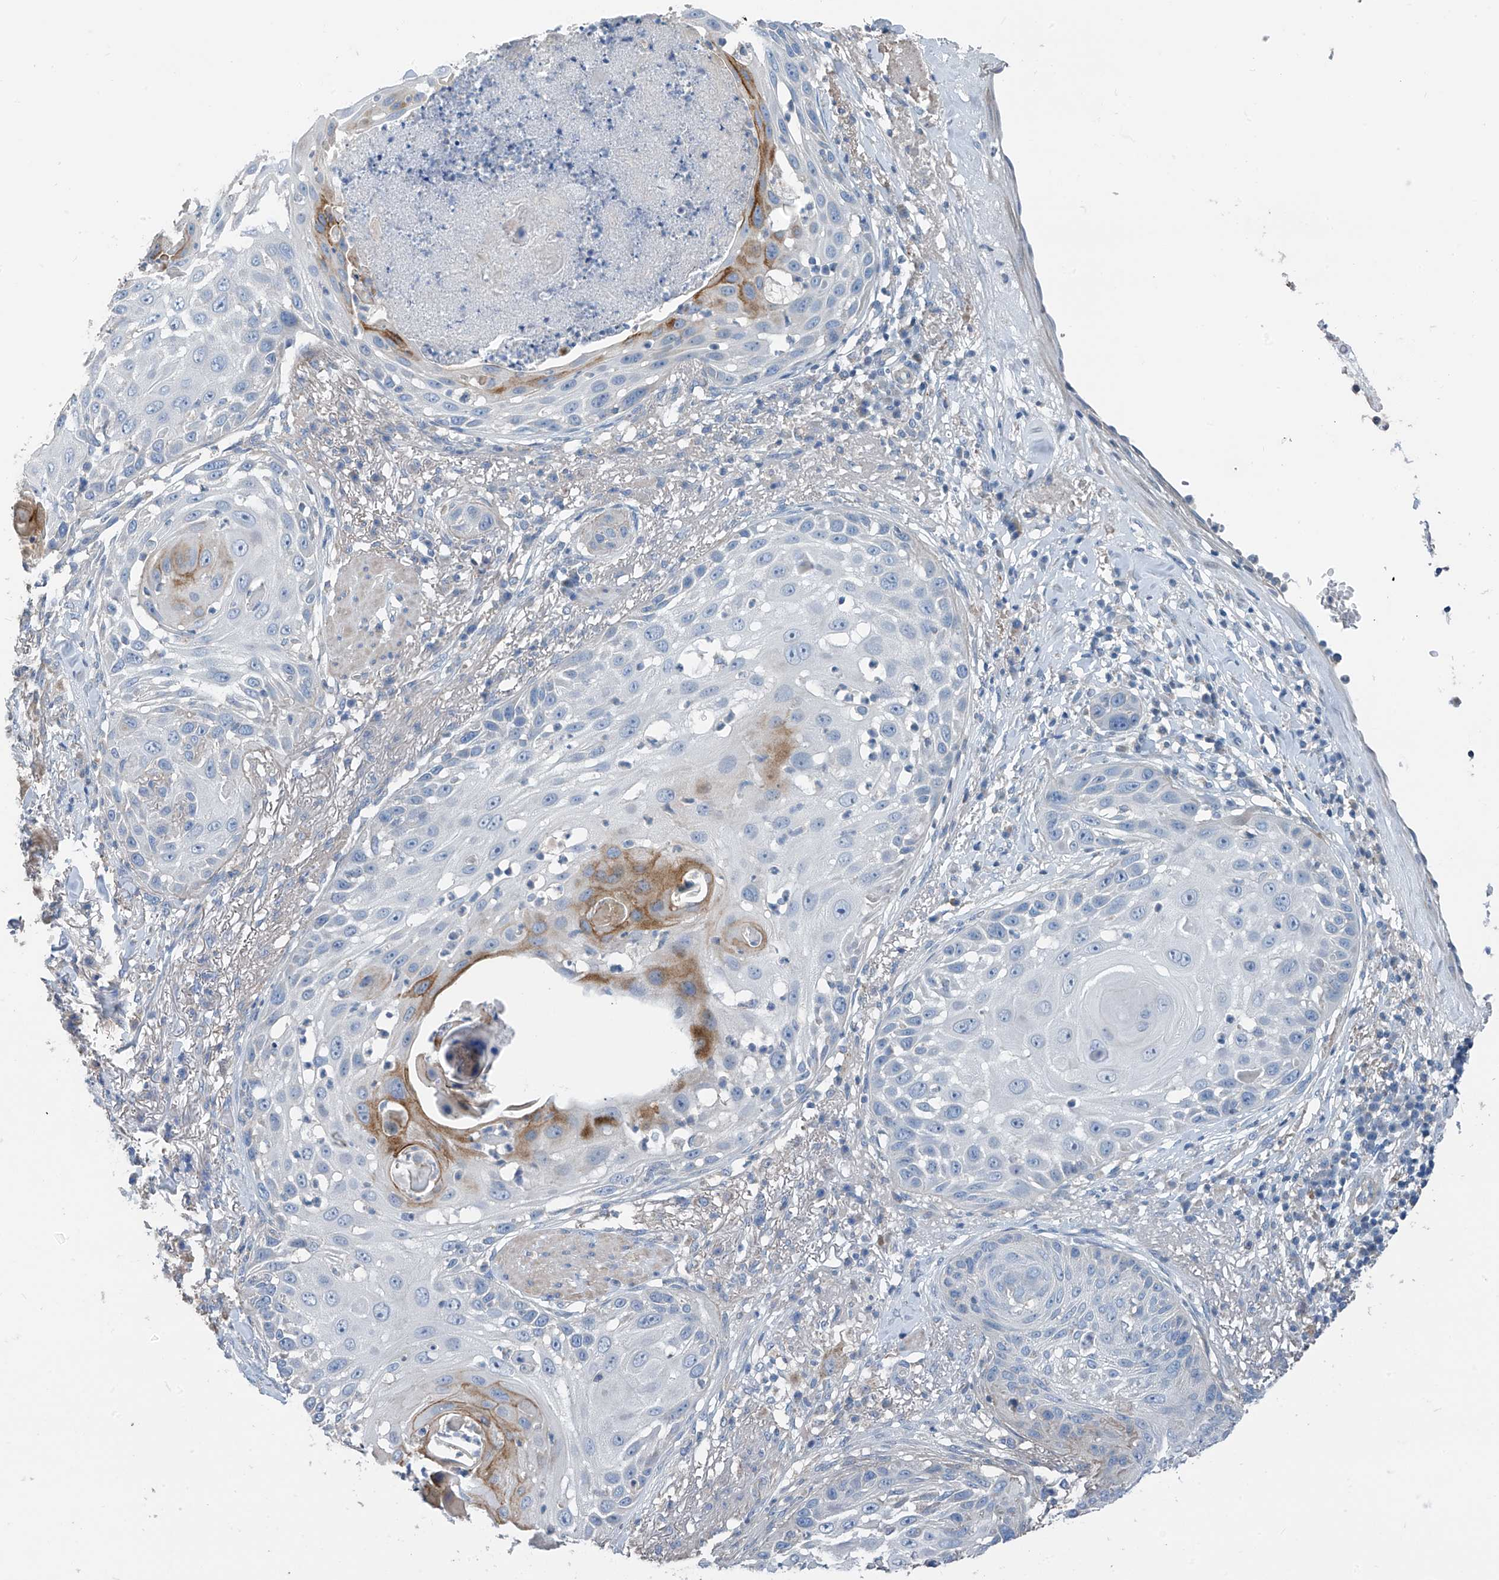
{"staining": {"intensity": "moderate", "quantity": "<25%", "location": "cytoplasmic/membranous"}, "tissue": "skin cancer", "cell_type": "Tumor cells", "image_type": "cancer", "snomed": [{"axis": "morphology", "description": "Squamous cell carcinoma, NOS"}, {"axis": "topography", "description": "Skin"}], "caption": "Protein expression by immunohistochemistry exhibits moderate cytoplasmic/membranous positivity in approximately <25% of tumor cells in skin cancer. (DAB (3,3'-diaminobenzidine) = brown stain, brightfield microscopy at high magnification).", "gene": "SYN3", "patient": {"sex": "female", "age": 44}}